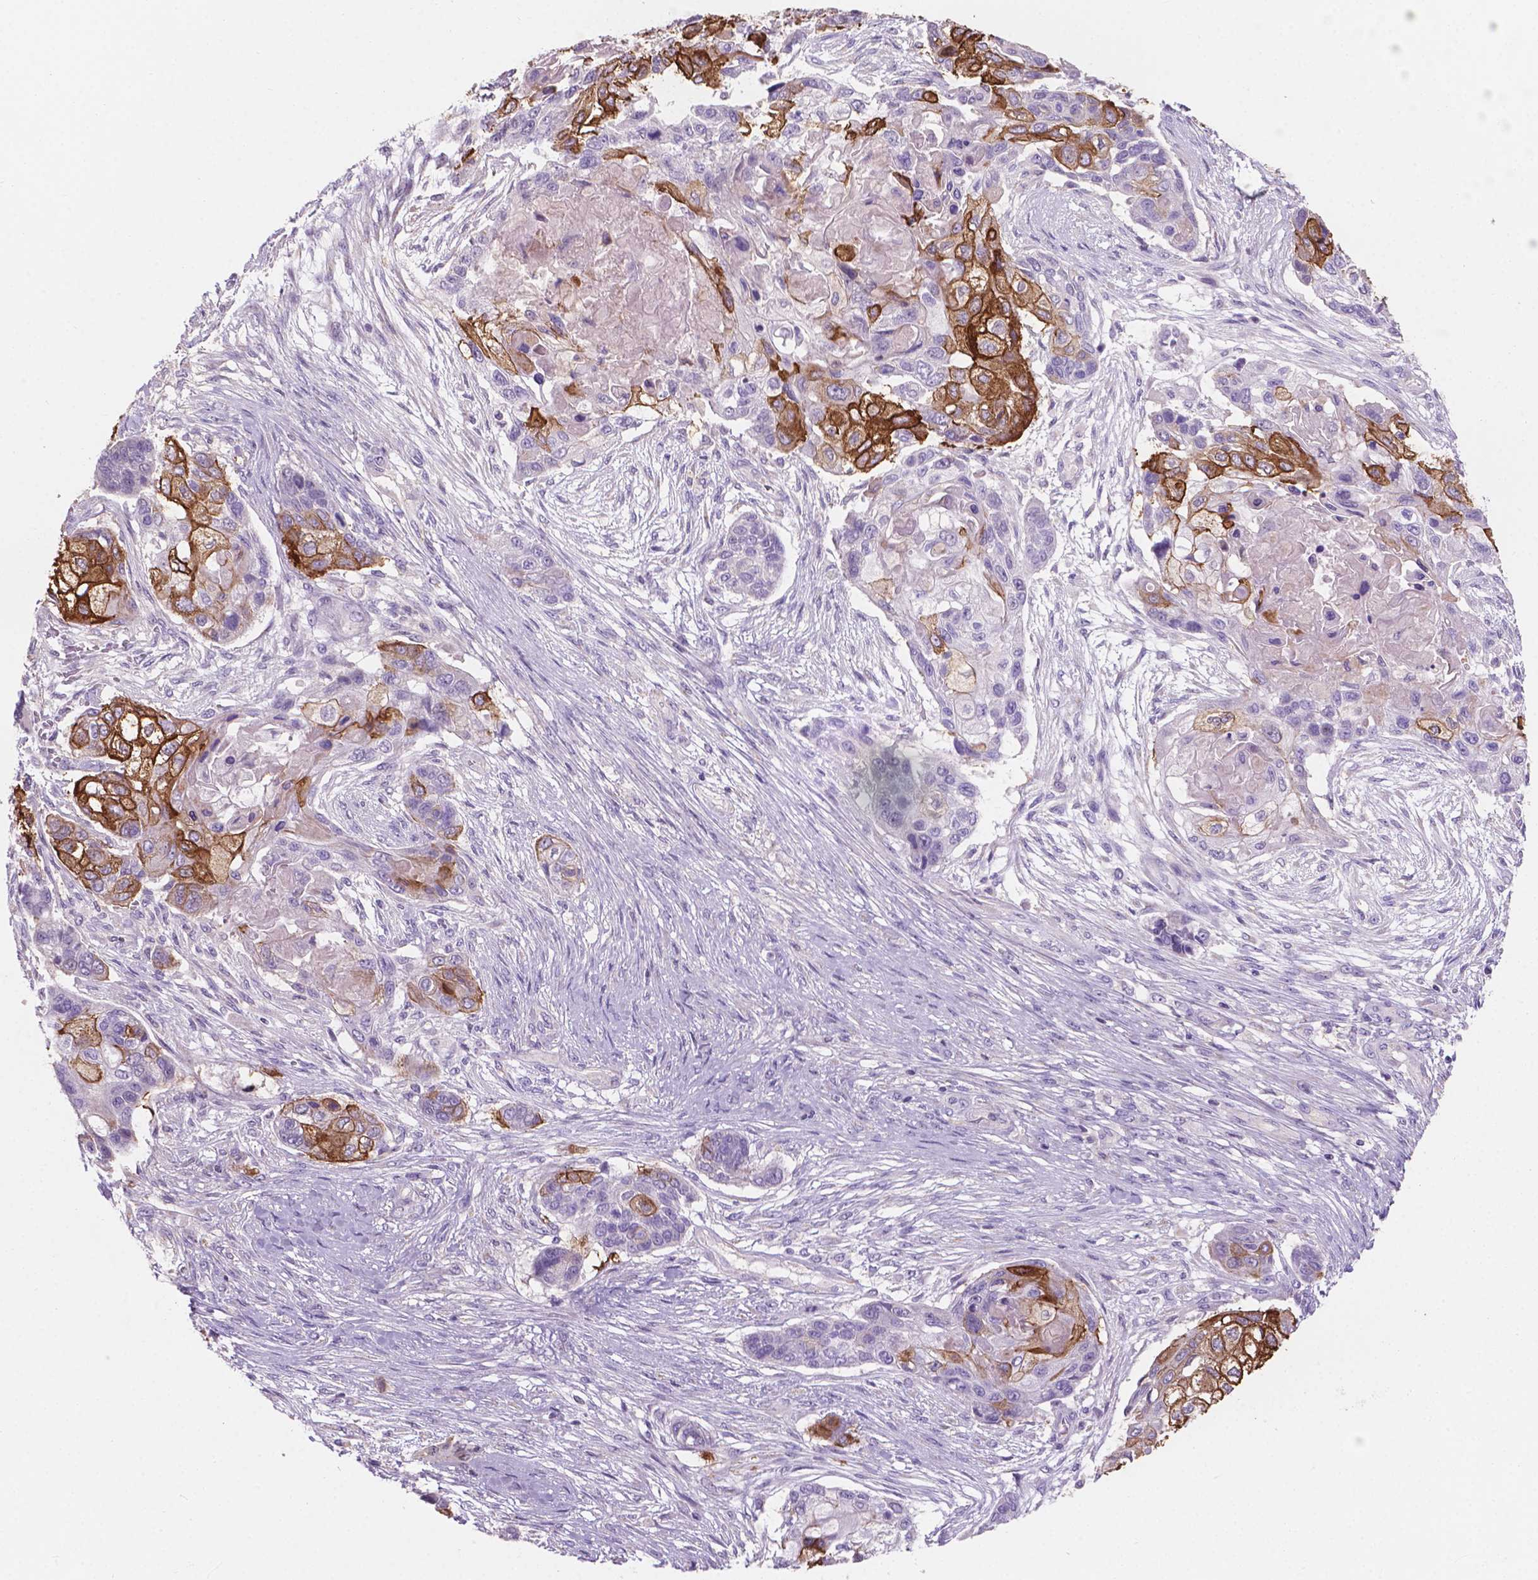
{"staining": {"intensity": "strong", "quantity": "25%-75%", "location": "cytoplasmic/membranous"}, "tissue": "lung cancer", "cell_type": "Tumor cells", "image_type": "cancer", "snomed": [{"axis": "morphology", "description": "Squamous cell carcinoma, NOS"}, {"axis": "topography", "description": "Lung"}], "caption": "Approximately 25%-75% of tumor cells in human lung cancer (squamous cell carcinoma) display strong cytoplasmic/membranous protein expression as visualized by brown immunohistochemical staining.", "gene": "SBSN", "patient": {"sex": "male", "age": 69}}